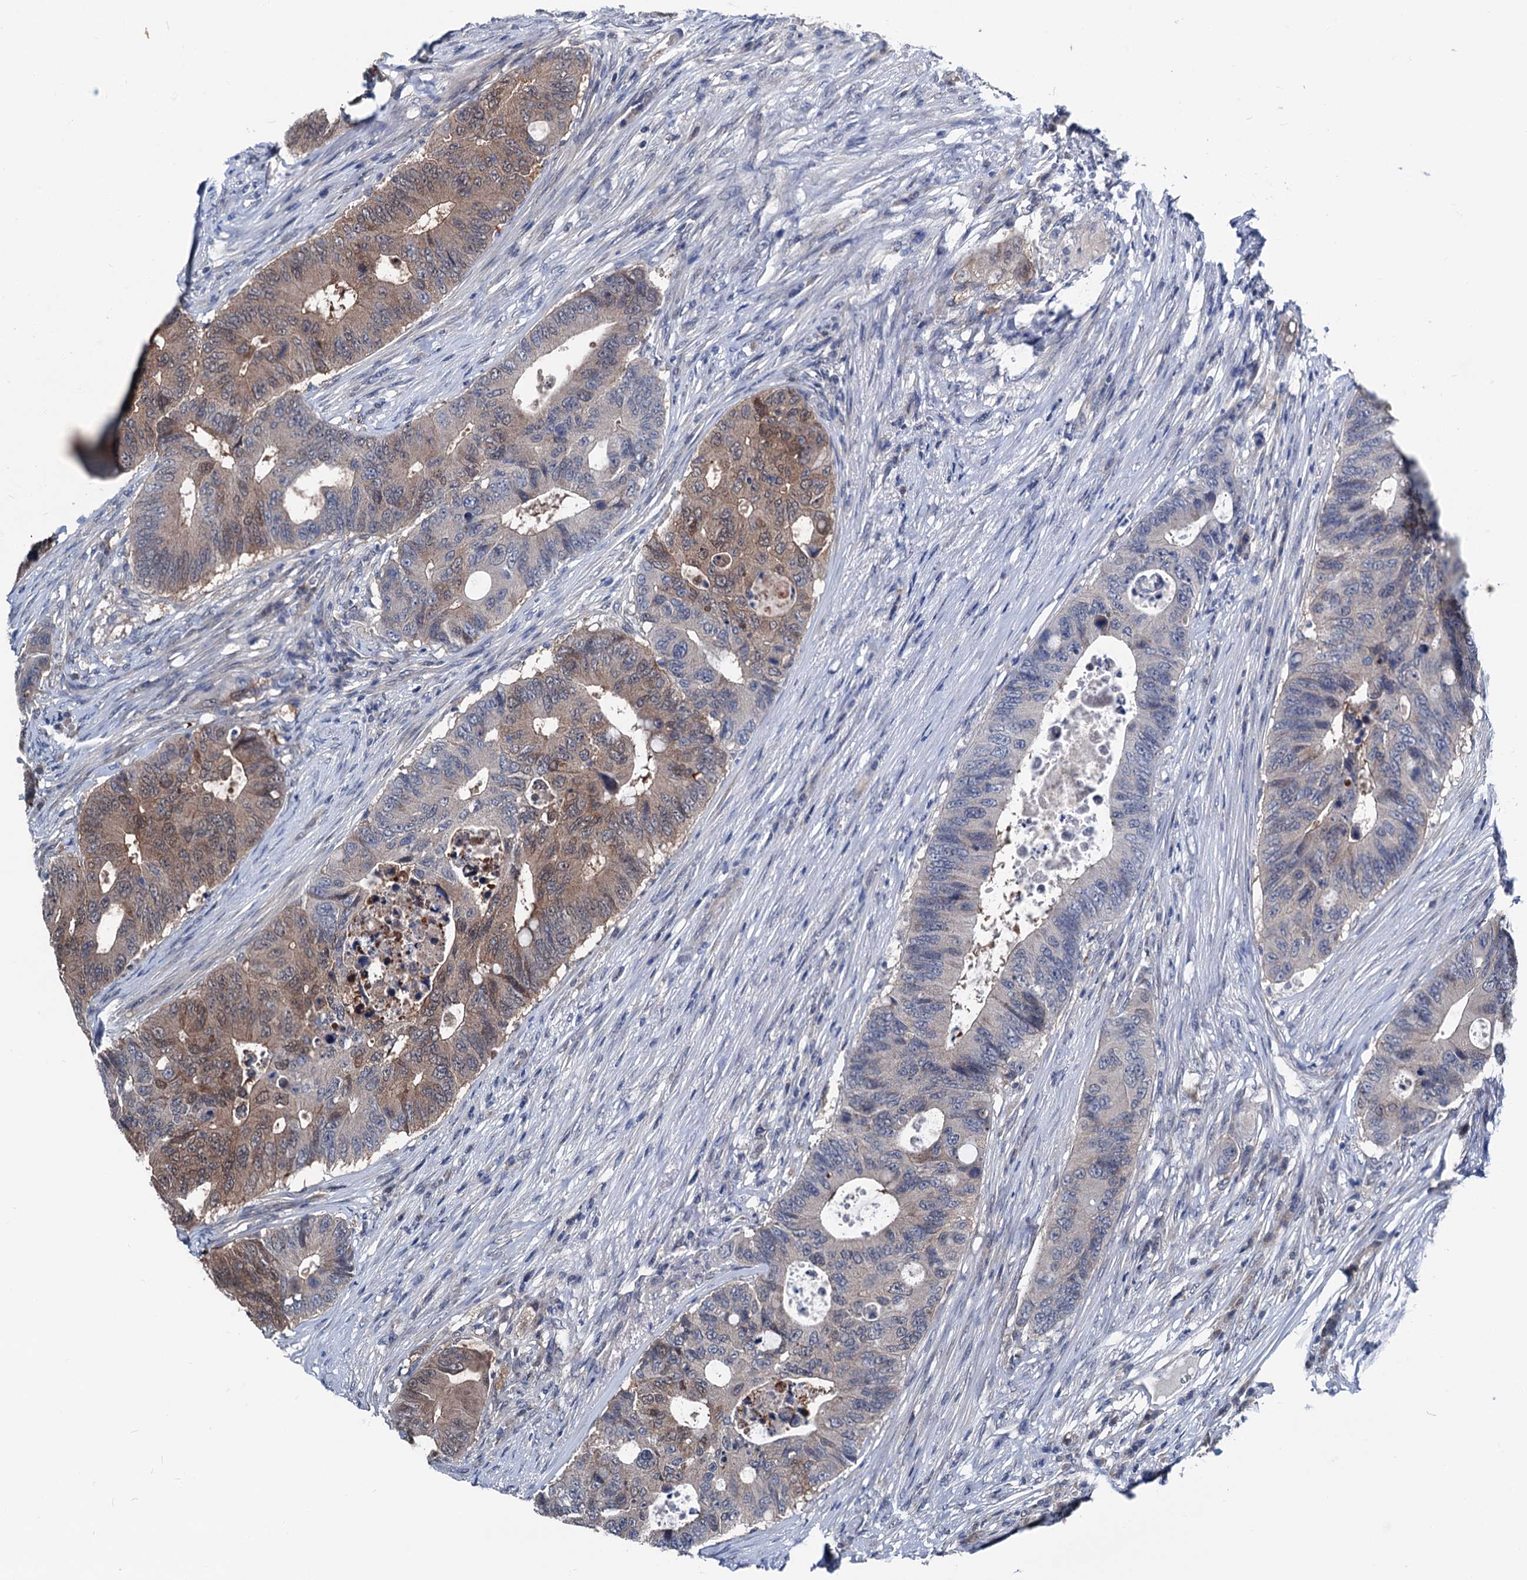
{"staining": {"intensity": "moderate", "quantity": "25%-75%", "location": "cytoplasmic/membranous"}, "tissue": "colorectal cancer", "cell_type": "Tumor cells", "image_type": "cancer", "snomed": [{"axis": "morphology", "description": "Adenocarcinoma, NOS"}, {"axis": "topography", "description": "Colon"}], "caption": "Immunohistochemistry (IHC) staining of colorectal cancer (adenocarcinoma), which demonstrates medium levels of moderate cytoplasmic/membranous positivity in approximately 25%-75% of tumor cells indicating moderate cytoplasmic/membranous protein positivity. The staining was performed using DAB (3,3'-diaminobenzidine) (brown) for protein detection and nuclei were counterstained in hematoxylin (blue).", "gene": "GLO1", "patient": {"sex": "male", "age": 71}}